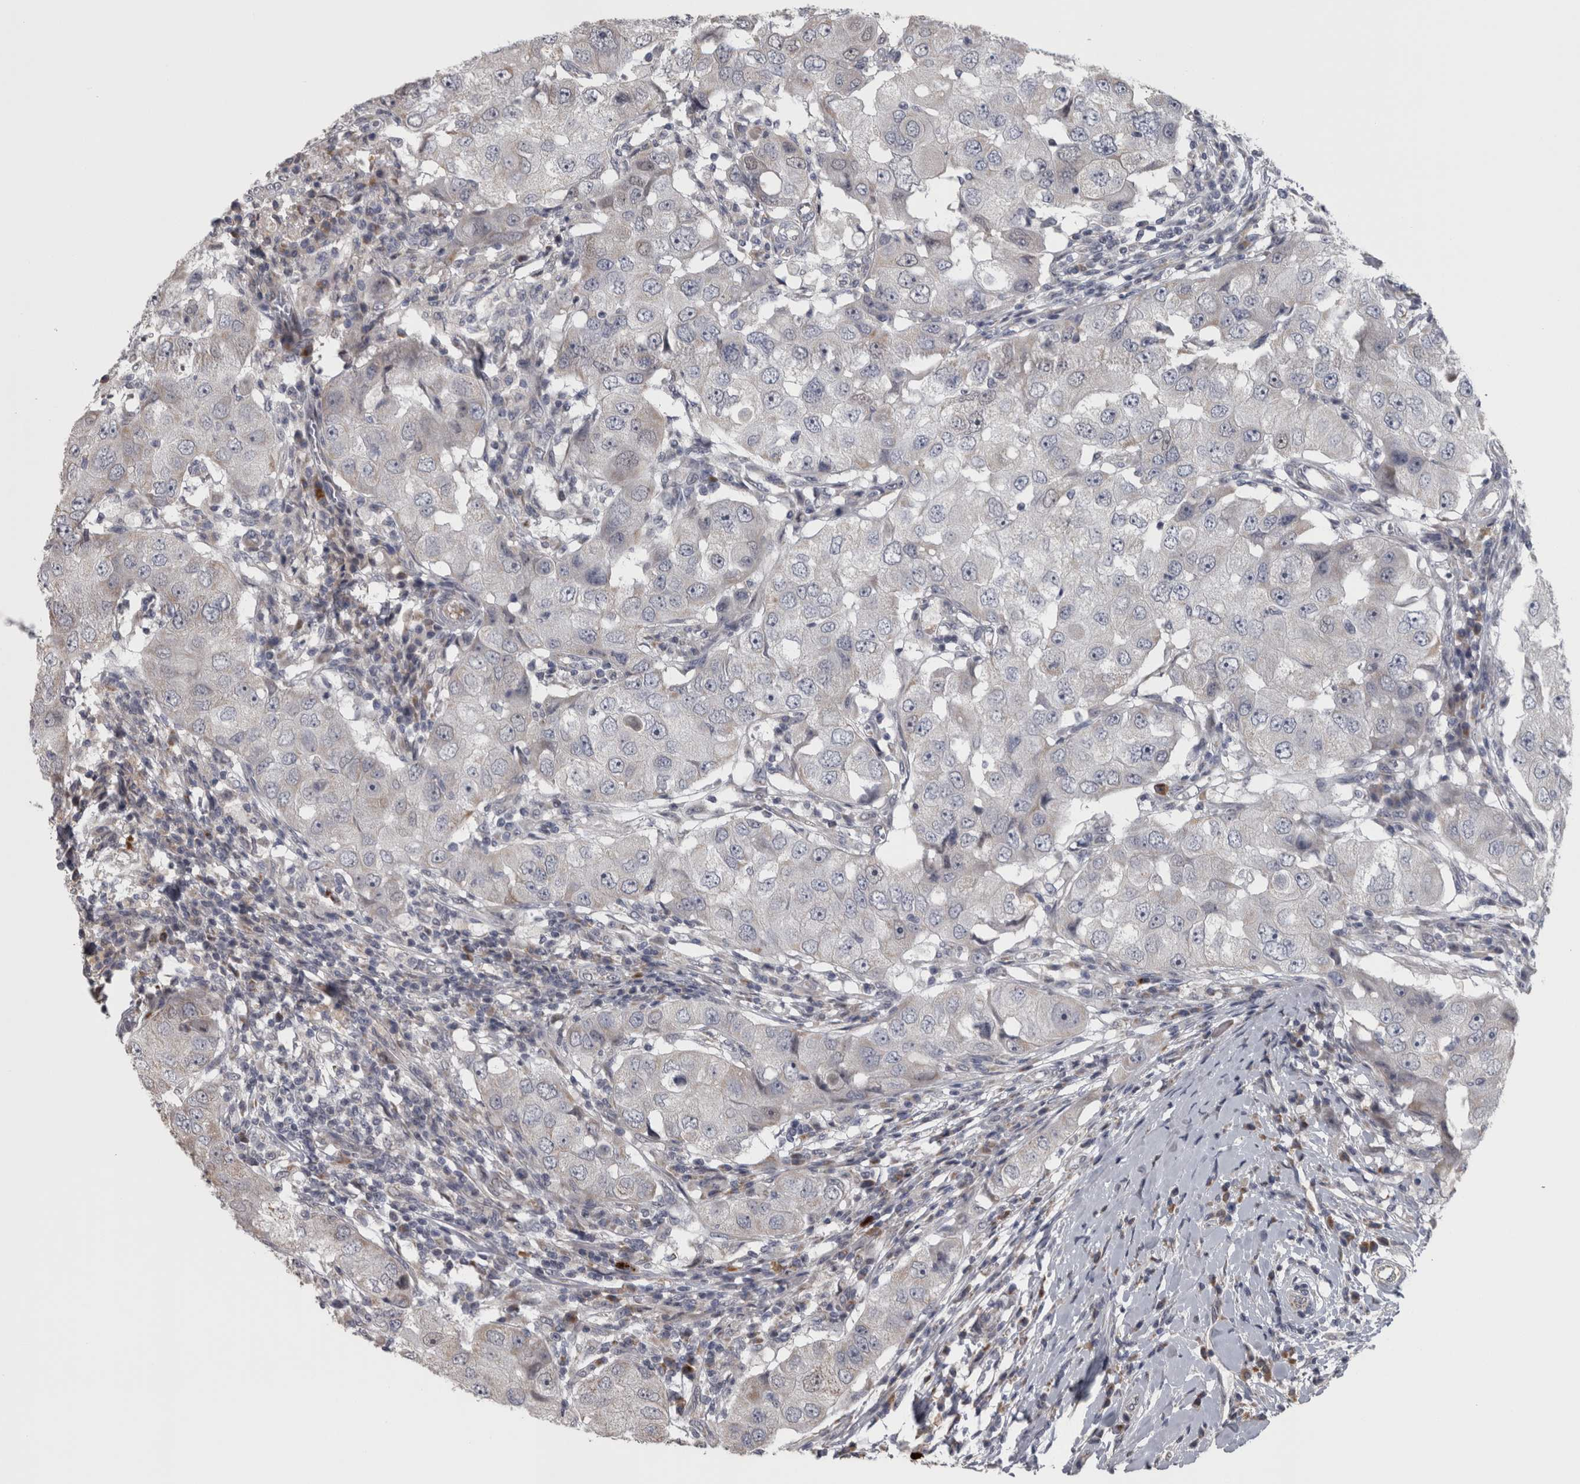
{"staining": {"intensity": "negative", "quantity": "none", "location": "none"}, "tissue": "breast cancer", "cell_type": "Tumor cells", "image_type": "cancer", "snomed": [{"axis": "morphology", "description": "Duct carcinoma"}, {"axis": "topography", "description": "Breast"}], "caption": "Breast invasive ductal carcinoma stained for a protein using immunohistochemistry (IHC) exhibits no positivity tumor cells.", "gene": "DBT", "patient": {"sex": "female", "age": 27}}